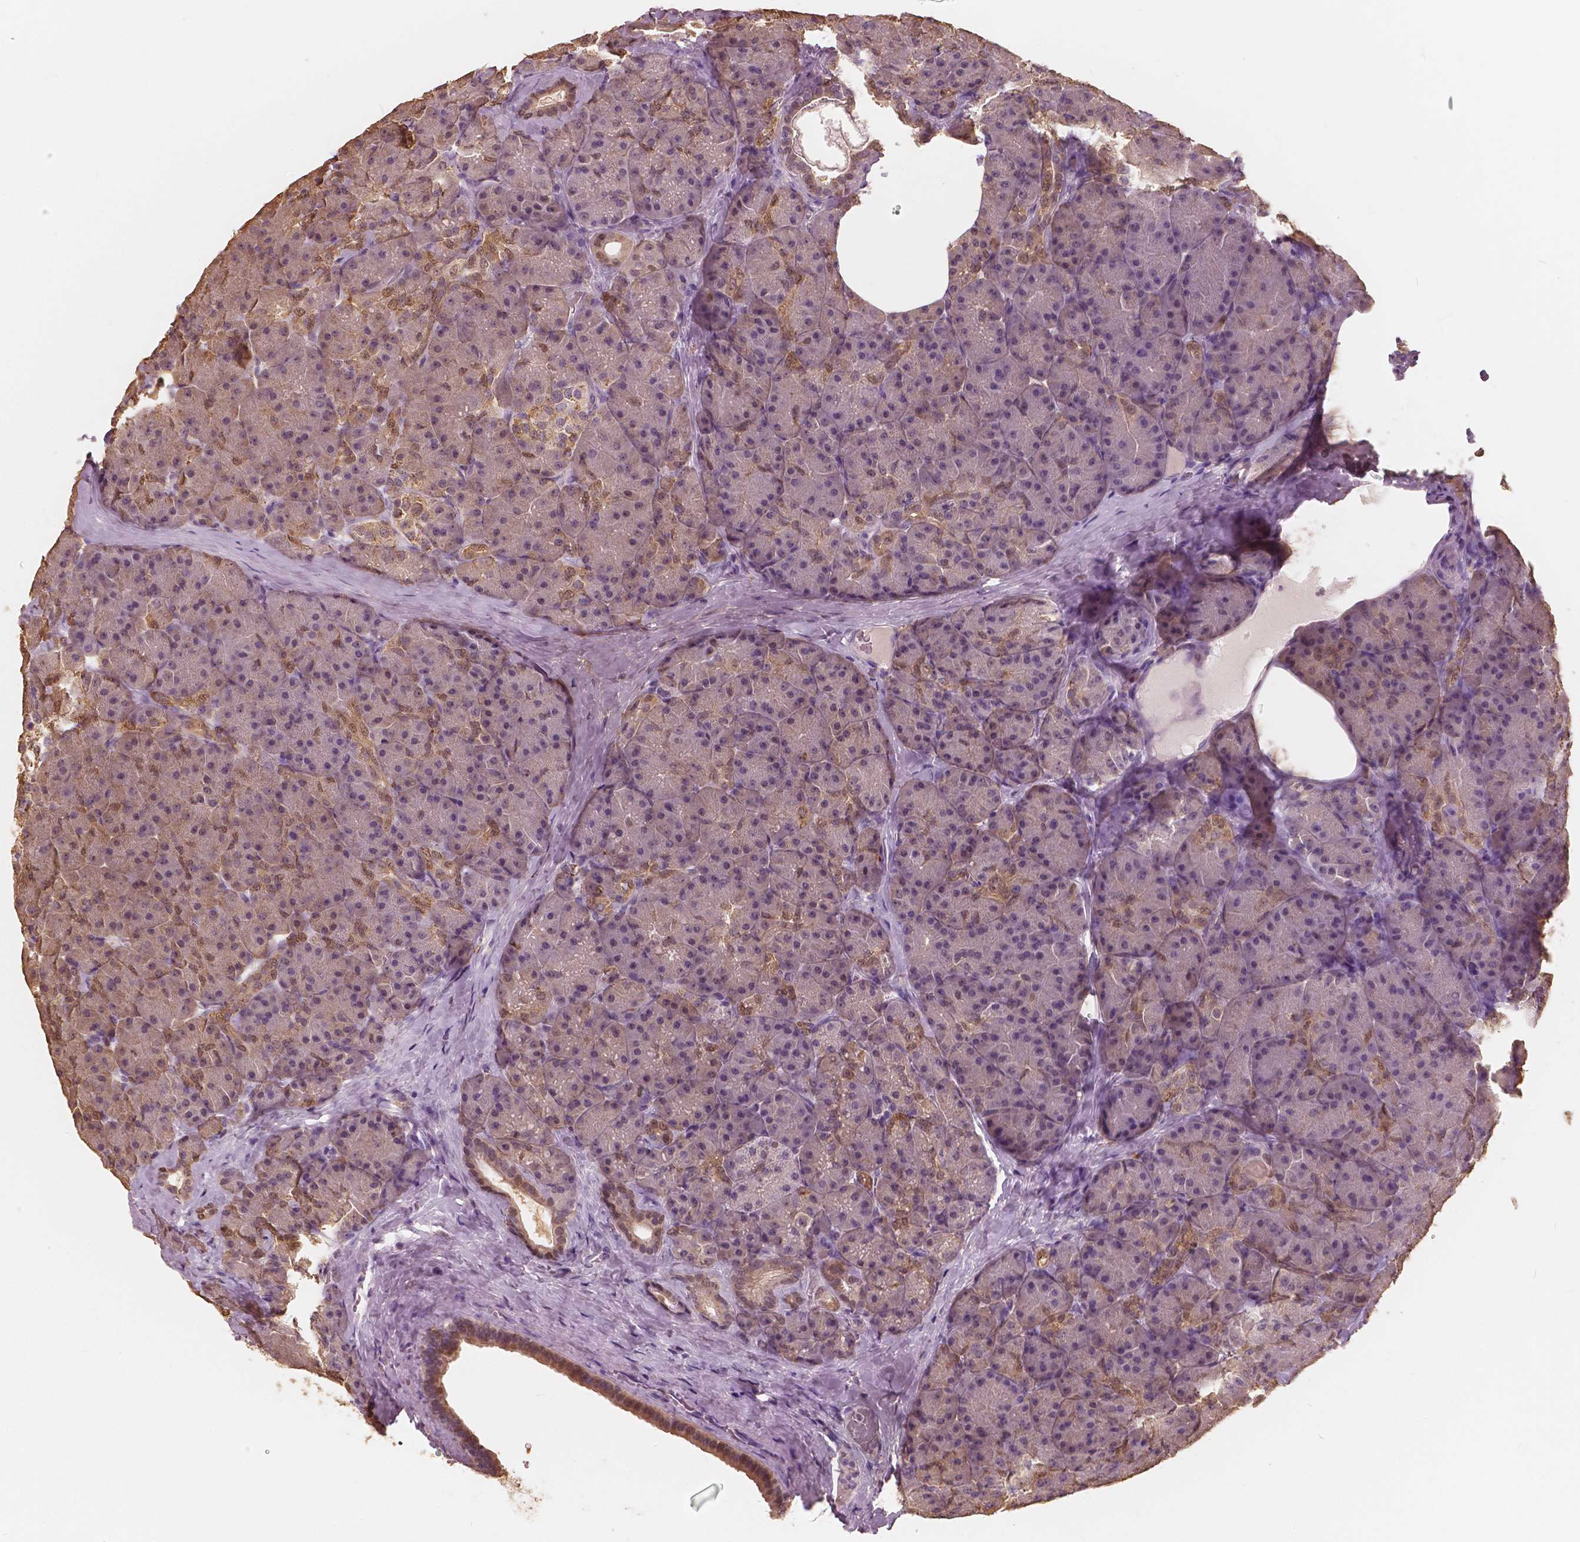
{"staining": {"intensity": "moderate", "quantity": "<25%", "location": "cytoplasmic/membranous"}, "tissue": "pancreas", "cell_type": "Exocrine glandular cells", "image_type": "normal", "snomed": [{"axis": "morphology", "description": "Normal tissue, NOS"}, {"axis": "topography", "description": "Pancreas"}], "caption": "A brown stain labels moderate cytoplasmic/membranous positivity of a protein in exocrine glandular cells of unremarkable pancreas. (DAB IHC, brown staining for protein, blue staining for nuclei).", "gene": "SAT2", "patient": {"sex": "male", "age": 57}}